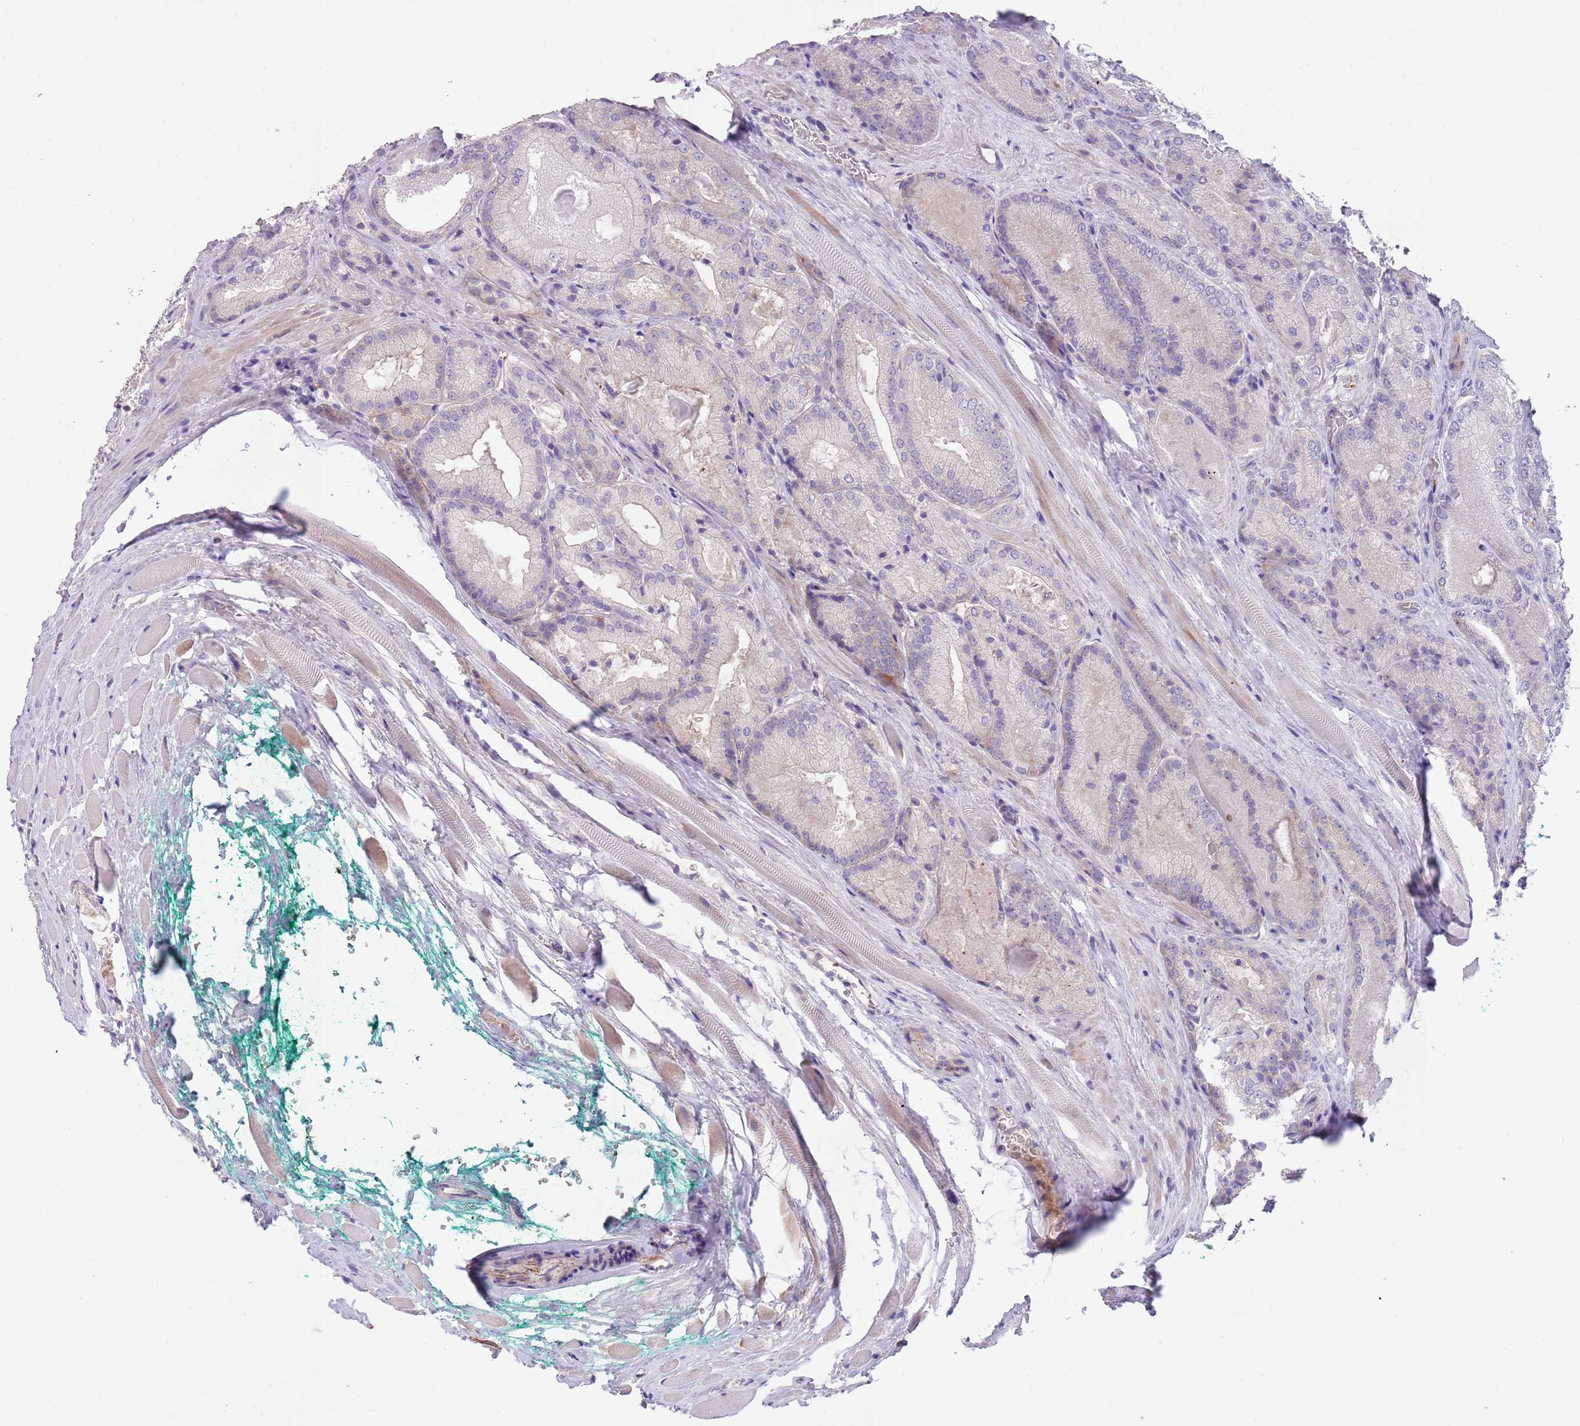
{"staining": {"intensity": "negative", "quantity": "none", "location": "none"}, "tissue": "prostate cancer", "cell_type": "Tumor cells", "image_type": "cancer", "snomed": [{"axis": "morphology", "description": "Adenocarcinoma, Low grade"}, {"axis": "topography", "description": "Prostate"}], "caption": "This photomicrograph is of prostate cancer stained with immunohistochemistry to label a protein in brown with the nuclei are counter-stained blue. There is no positivity in tumor cells.", "gene": "ZNF14", "patient": {"sex": "male", "age": 74}}